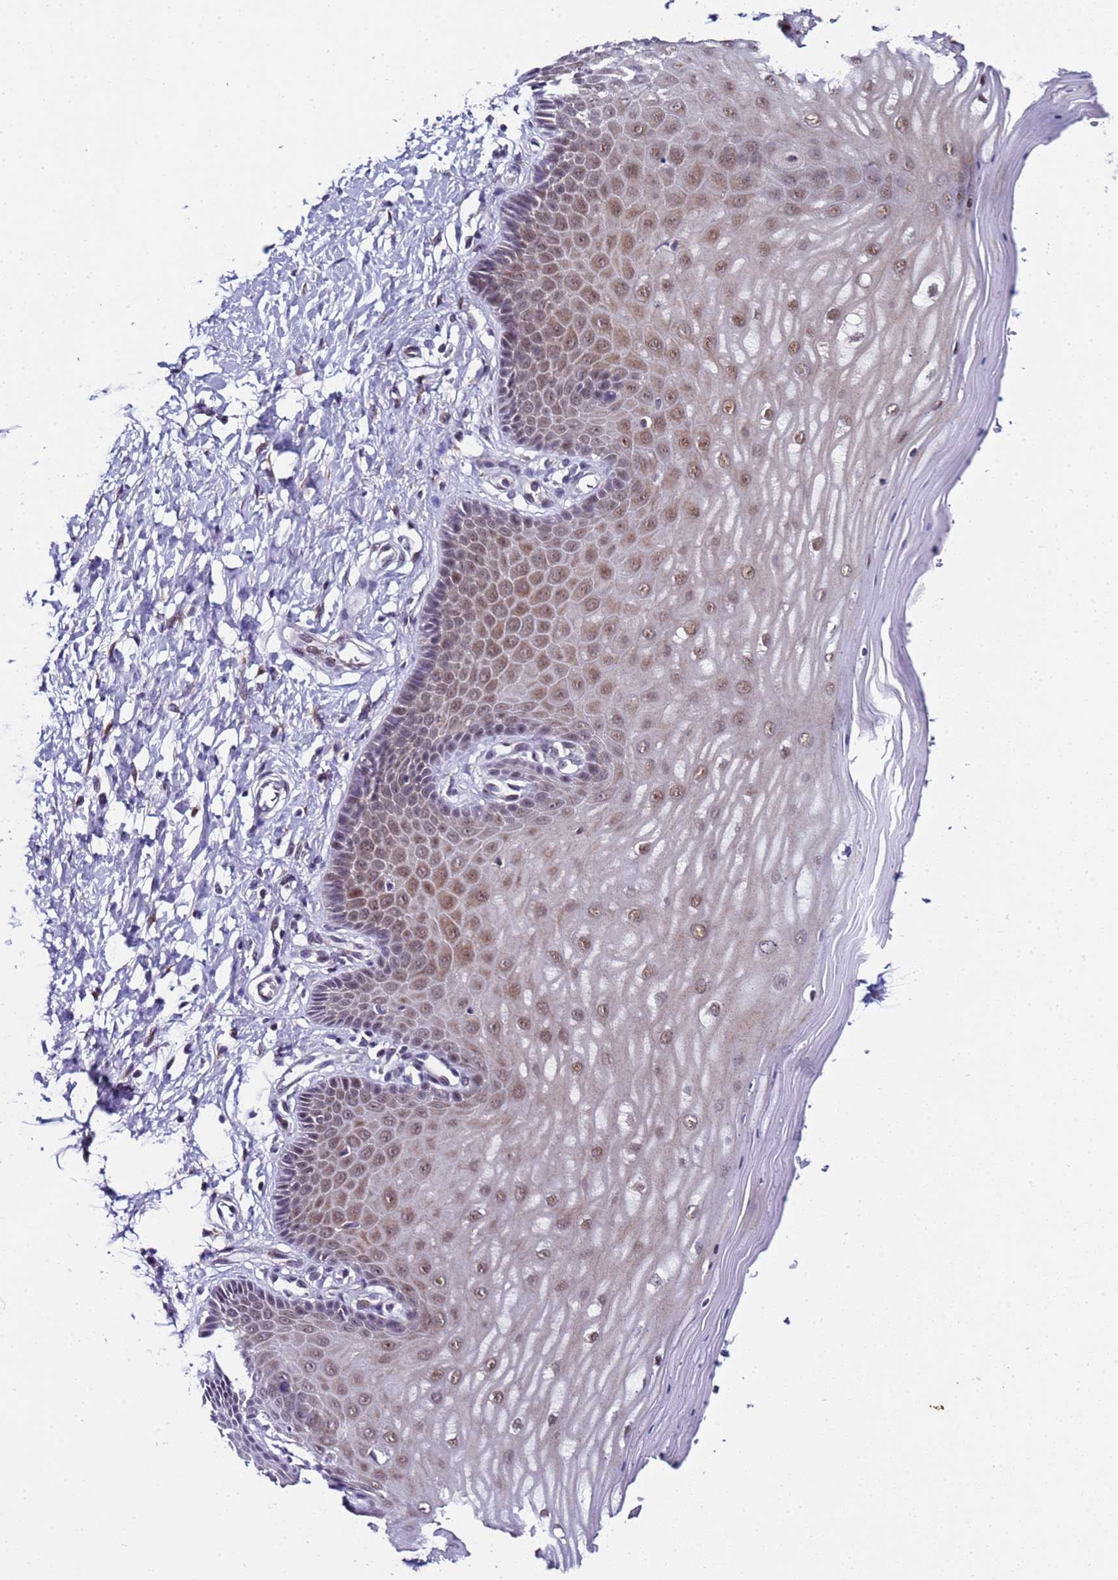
{"staining": {"intensity": "weak", "quantity": "25%-75%", "location": "cytoplasmic/membranous"}, "tissue": "cervix", "cell_type": "Glandular cells", "image_type": "normal", "snomed": [{"axis": "morphology", "description": "Normal tissue, NOS"}, {"axis": "topography", "description": "Cervix"}], "caption": "Weak cytoplasmic/membranous positivity for a protein is present in approximately 25%-75% of glandular cells of unremarkable cervix using immunohistochemistry.", "gene": "C19orf47", "patient": {"sex": "female", "age": 55}}